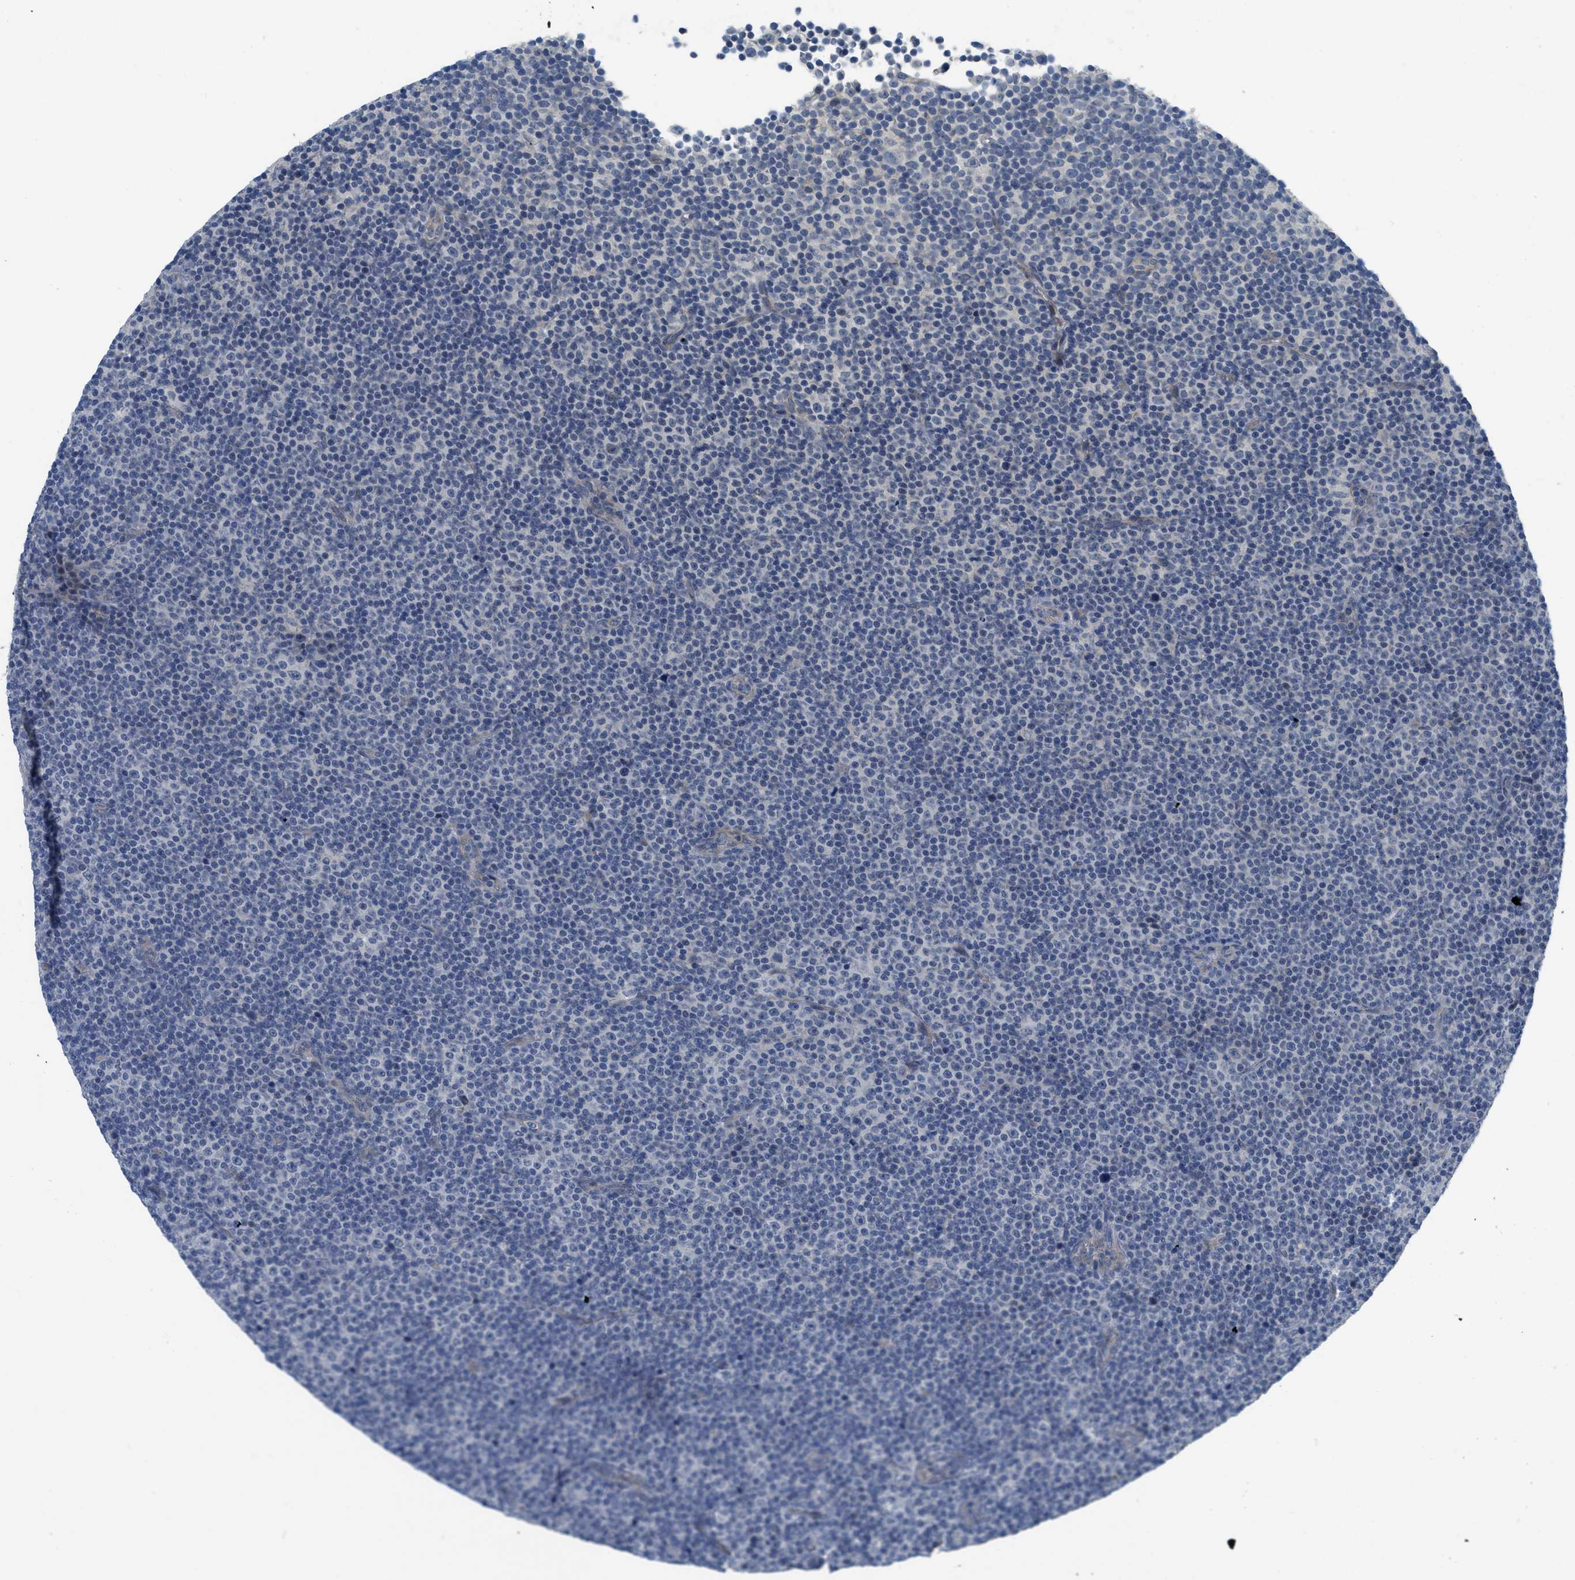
{"staining": {"intensity": "negative", "quantity": "none", "location": "none"}, "tissue": "lymphoma", "cell_type": "Tumor cells", "image_type": "cancer", "snomed": [{"axis": "morphology", "description": "Malignant lymphoma, non-Hodgkin's type, Low grade"}, {"axis": "topography", "description": "Lymph node"}], "caption": "DAB immunohistochemical staining of low-grade malignant lymphoma, non-Hodgkin's type shows no significant staining in tumor cells.", "gene": "TNFAIP1", "patient": {"sex": "female", "age": 67}}